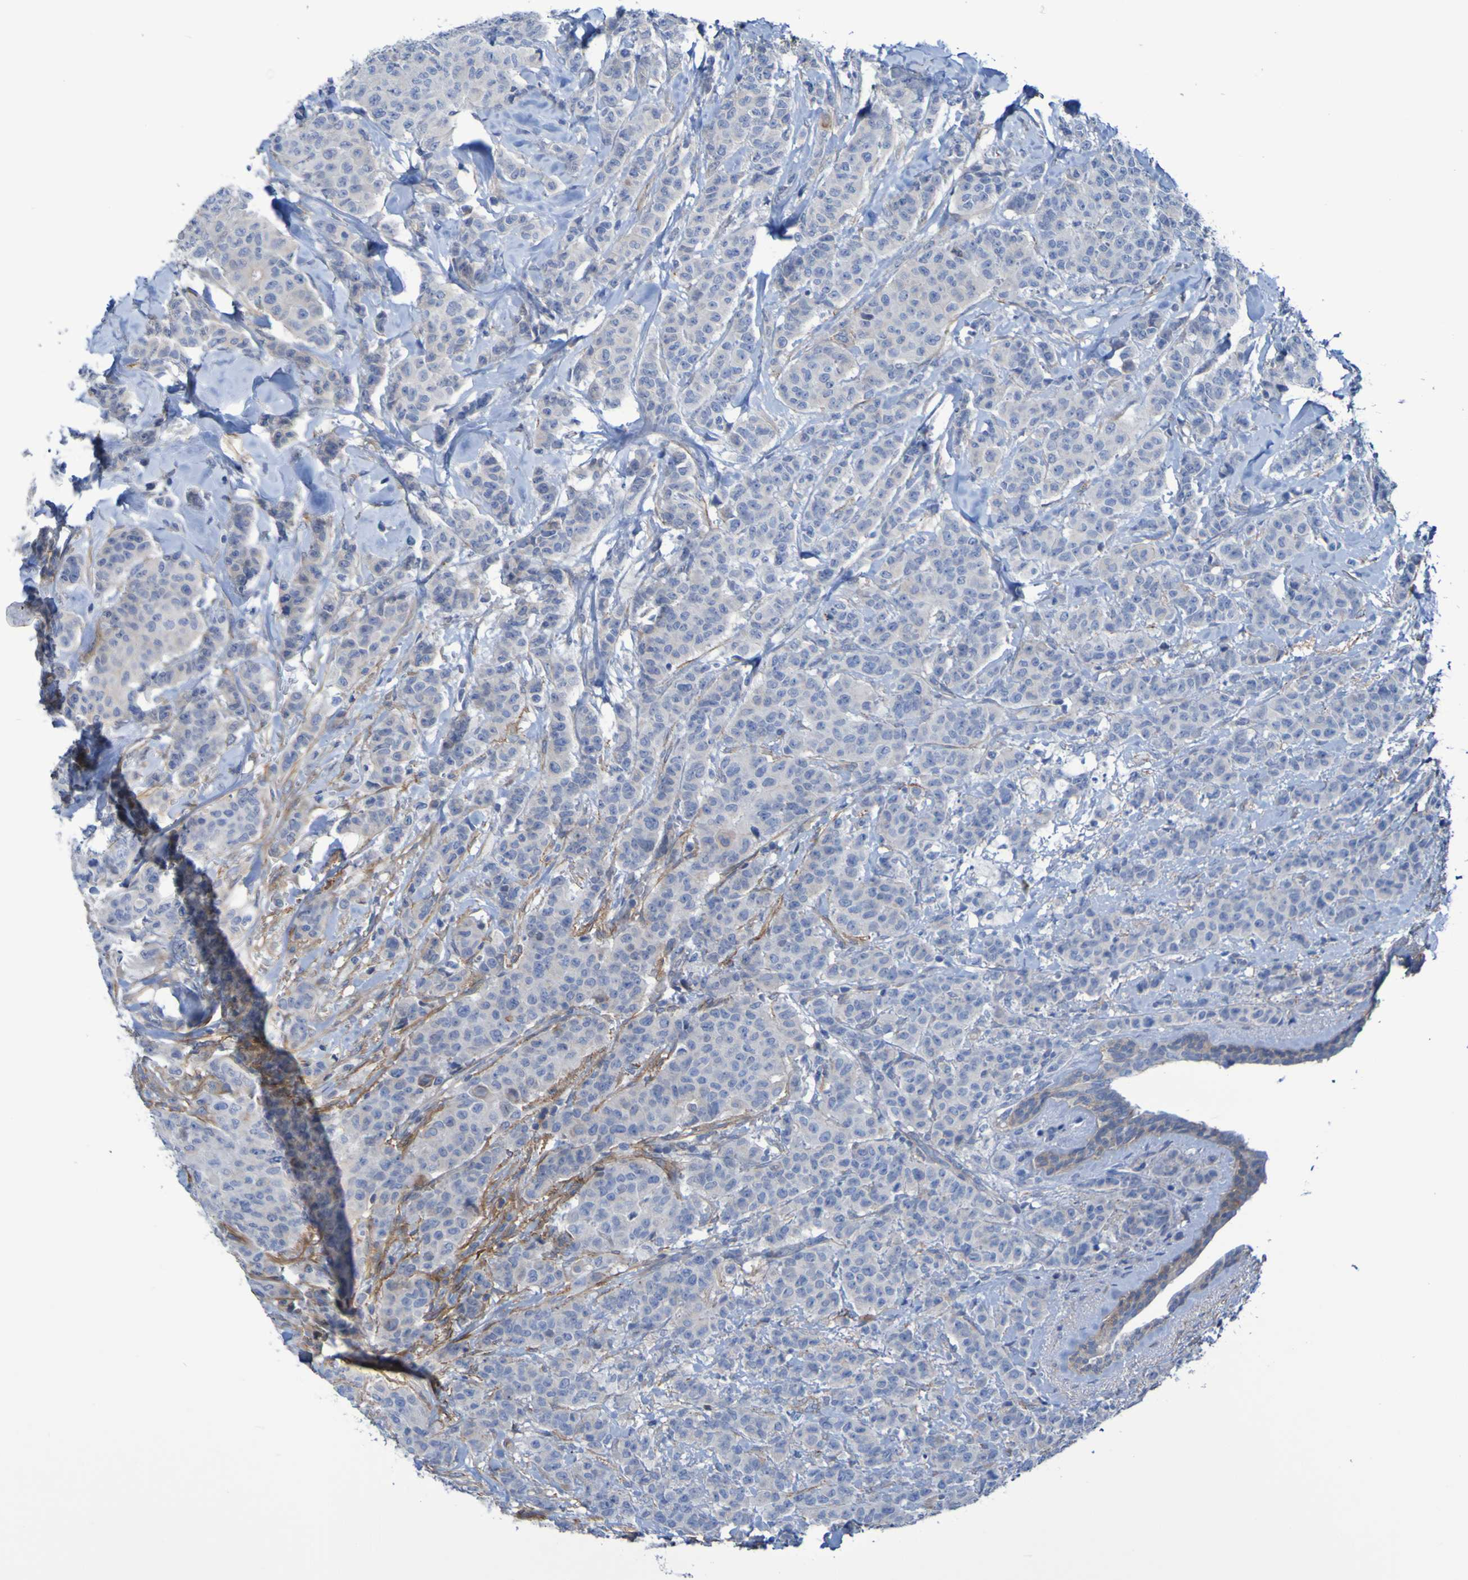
{"staining": {"intensity": "negative", "quantity": "none", "location": "none"}, "tissue": "breast cancer", "cell_type": "Tumor cells", "image_type": "cancer", "snomed": [{"axis": "morphology", "description": "Normal tissue, NOS"}, {"axis": "morphology", "description": "Duct carcinoma"}, {"axis": "topography", "description": "Breast"}], "caption": "Immunohistochemistry of human breast cancer (invasive ductal carcinoma) displays no positivity in tumor cells. Brightfield microscopy of IHC stained with DAB (brown) and hematoxylin (blue), captured at high magnification.", "gene": "LPP", "patient": {"sex": "female", "age": 40}}